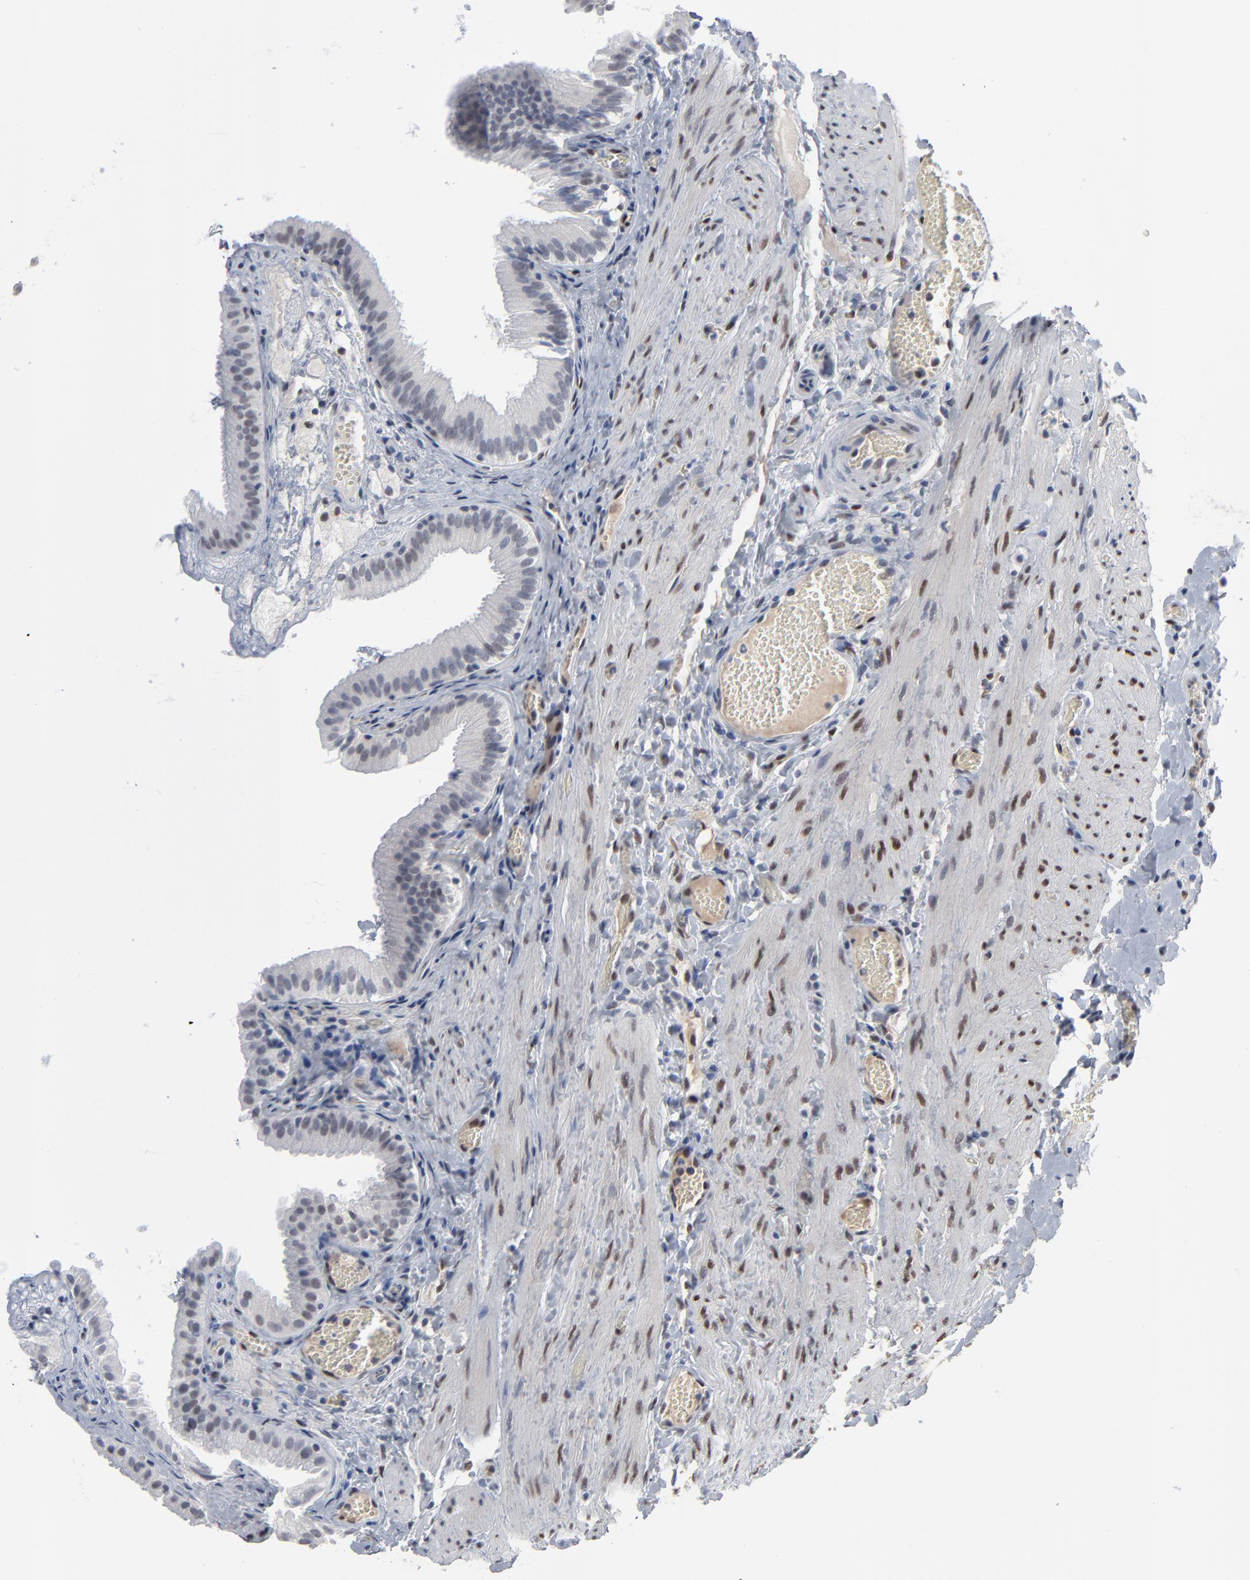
{"staining": {"intensity": "negative", "quantity": "none", "location": "none"}, "tissue": "gallbladder", "cell_type": "Glandular cells", "image_type": "normal", "snomed": [{"axis": "morphology", "description": "Normal tissue, NOS"}, {"axis": "topography", "description": "Gallbladder"}], "caption": "A high-resolution image shows immunohistochemistry staining of unremarkable gallbladder, which reveals no significant positivity in glandular cells.", "gene": "ATF7", "patient": {"sex": "female", "age": 24}}